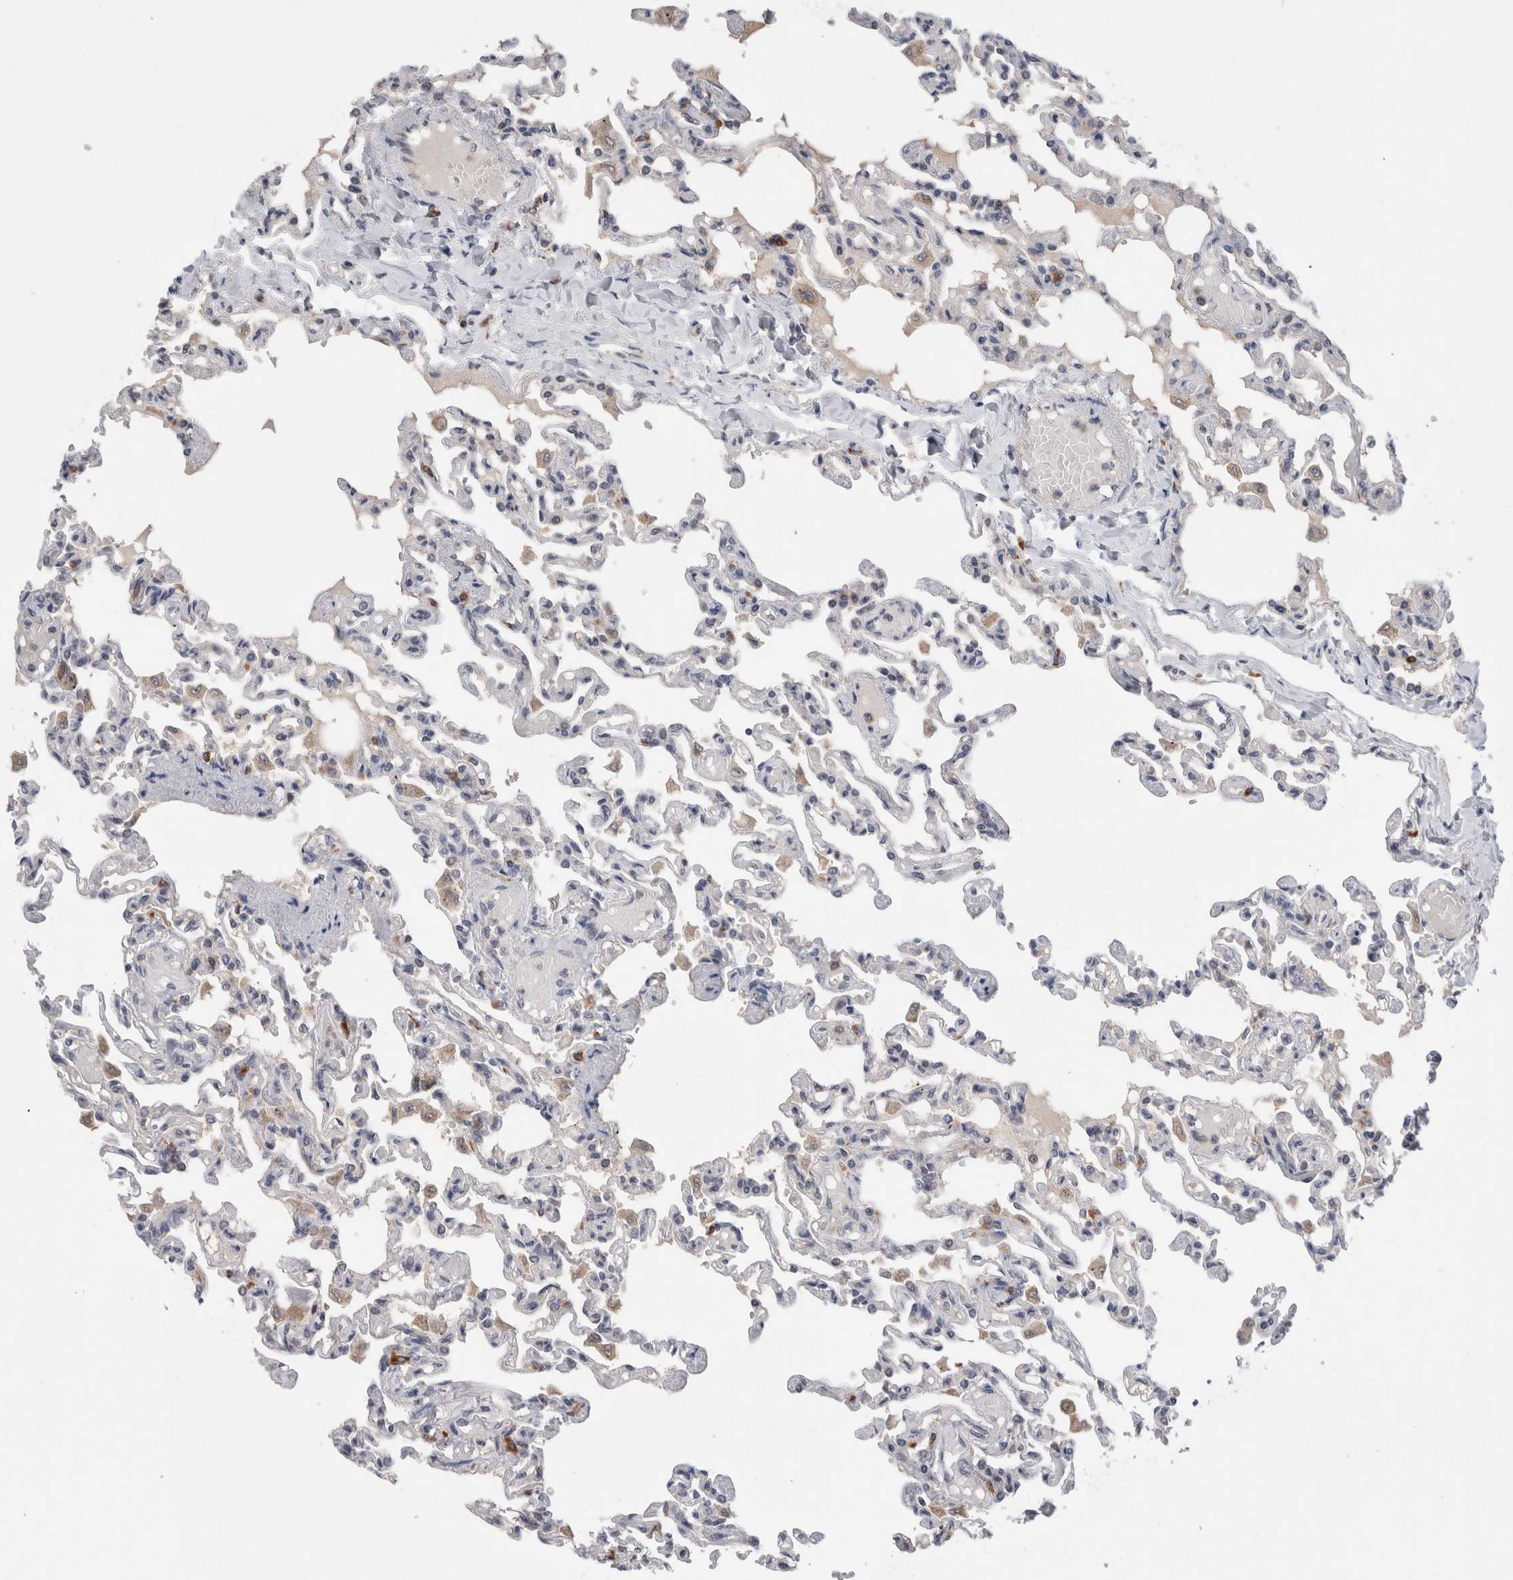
{"staining": {"intensity": "weak", "quantity": "<25%", "location": "cytoplasmic/membranous"}, "tissue": "lung", "cell_type": "Alveolar cells", "image_type": "normal", "snomed": [{"axis": "morphology", "description": "Normal tissue, NOS"}, {"axis": "topography", "description": "Lung"}], "caption": "The immunohistochemistry (IHC) image has no significant positivity in alveolar cells of lung. (DAB (3,3'-diaminobenzidine) immunohistochemistry with hematoxylin counter stain).", "gene": "MRPL37", "patient": {"sex": "male", "age": 21}}